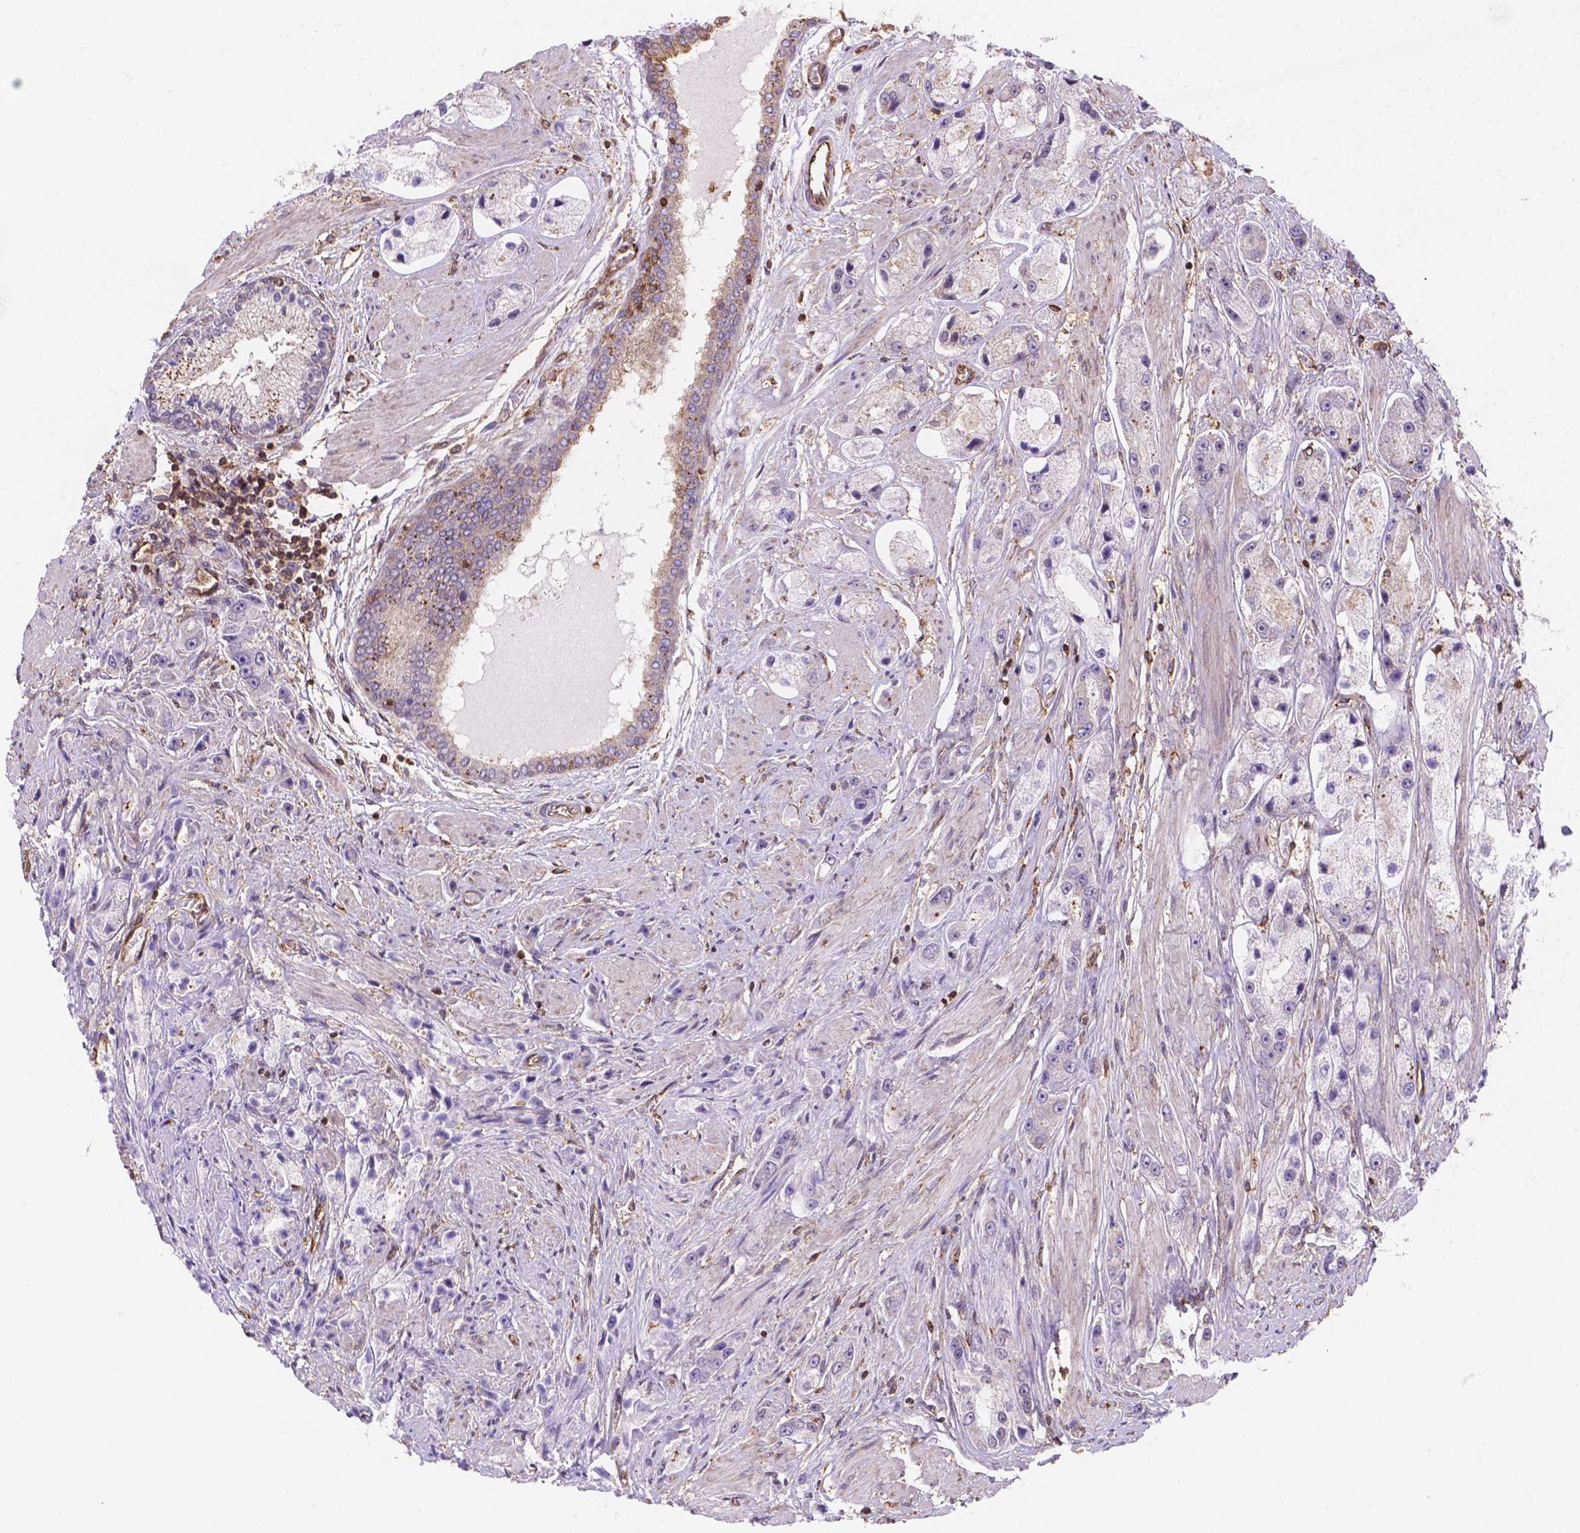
{"staining": {"intensity": "negative", "quantity": "none", "location": "none"}, "tissue": "prostate cancer", "cell_type": "Tumor cells", "image_type": "cancer", "snomed": [{"axis": "morphology", "description": "Adenocarcinoma, High grade"}, {"axis": "topography", "description": "Prostate"}], "caption": "Adenocarcinoma (high-grade) (prostate) was stained to show a protein in brown. There is no significant expression in tumor cells.", "gene": "DMWD", "patient": {"sex": "male", "age": 67}}